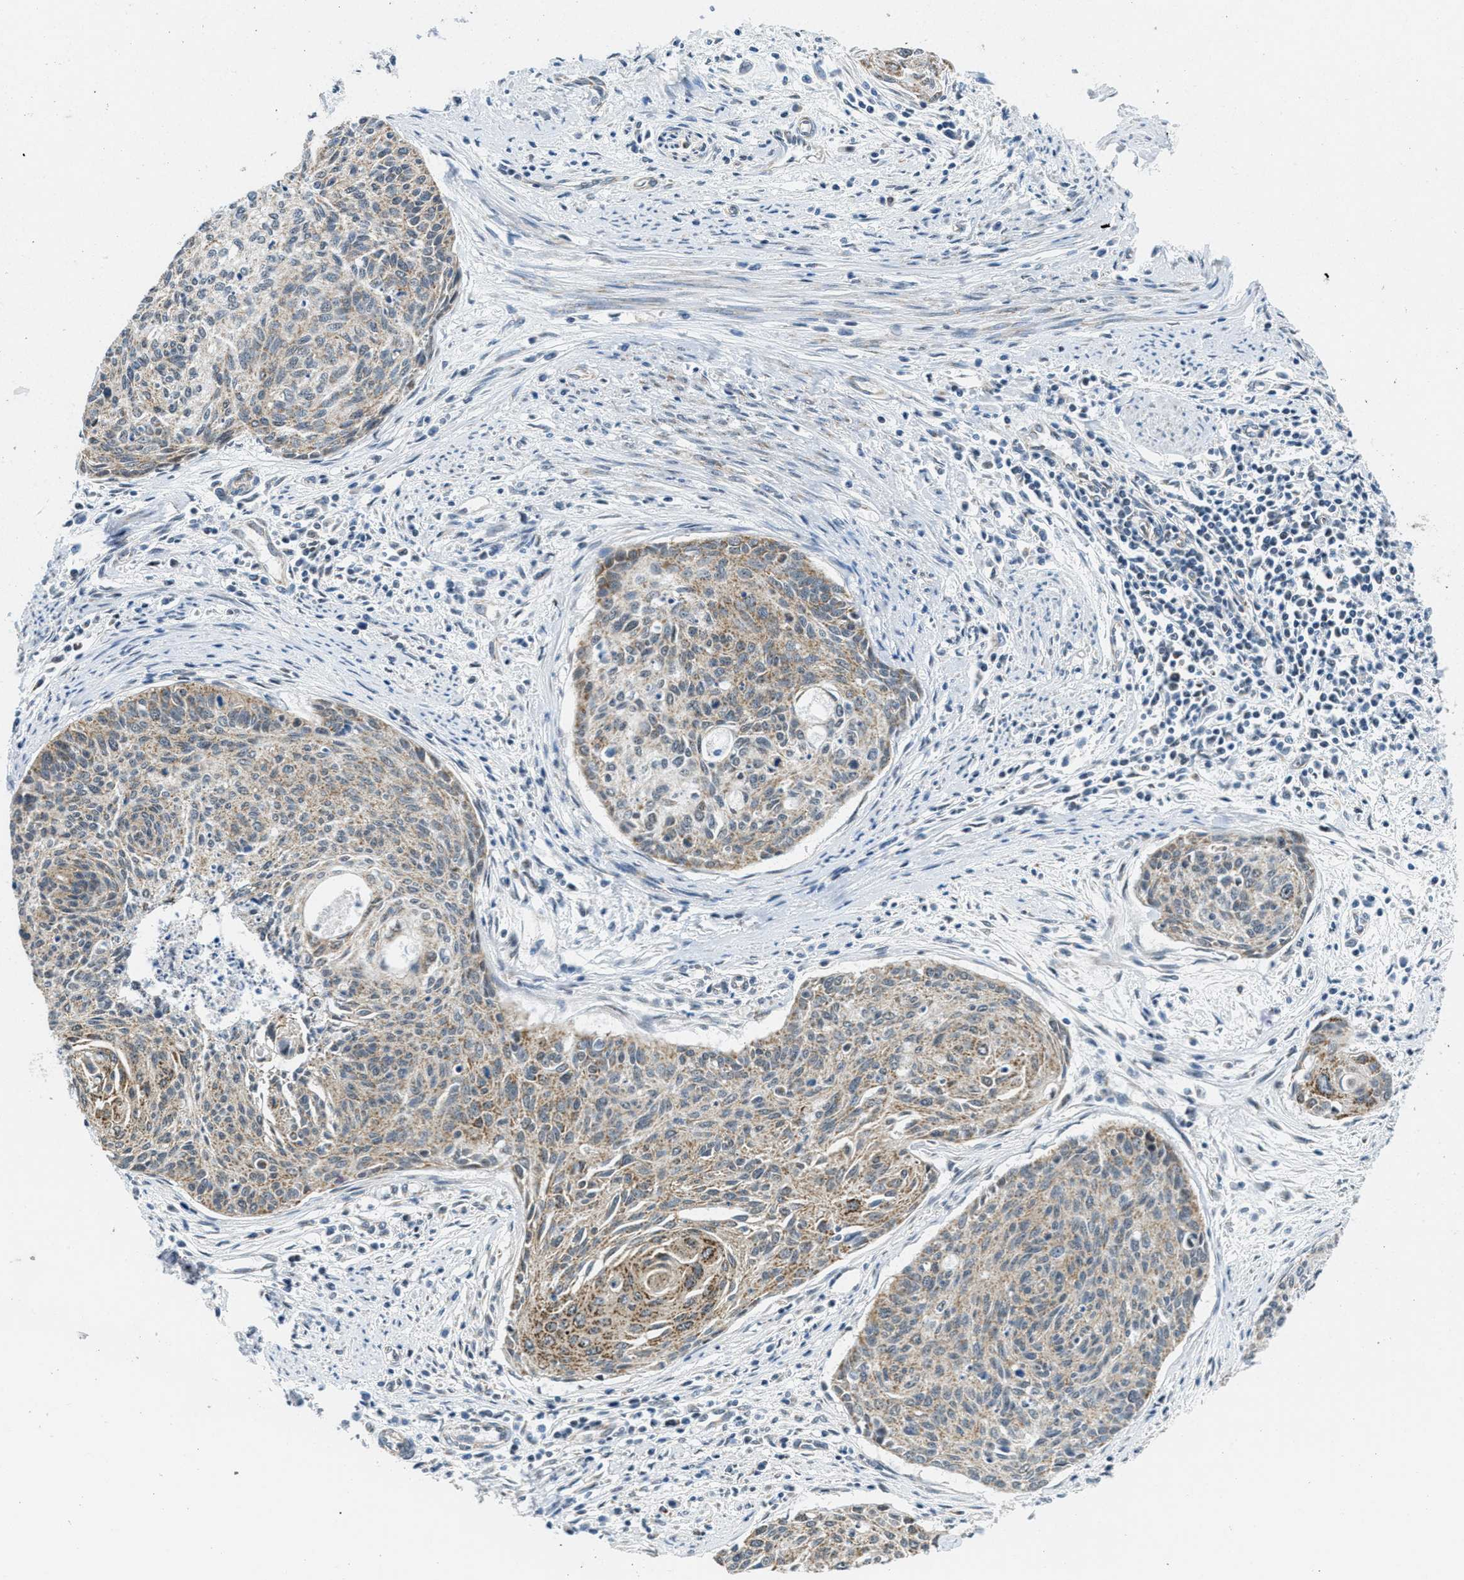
{"staining": {"intensity": "moderate", "quantity": ">75%", "location": "cytoplasmic/membranous"}, "tissue": "cervical cancer", "cell_type": "Tumor cells", "image_type": "cancer", "snomed": [{"axis": "morphology", "description": "Squamous cell carcinoma, NOS"}, {"axis": "topography", "description": "Cervix"}], "caption": "Immunohistochemistry histopathology image of cervical cancer (squamous cell carcinoma) stained for a protein (brown), which demonstrates medium levels of moderate cytoplasmic/membranous staining in about >75% of tumor cells.", "gene": "TOMM70", "patient": {"sex": "female", "age": 55}}